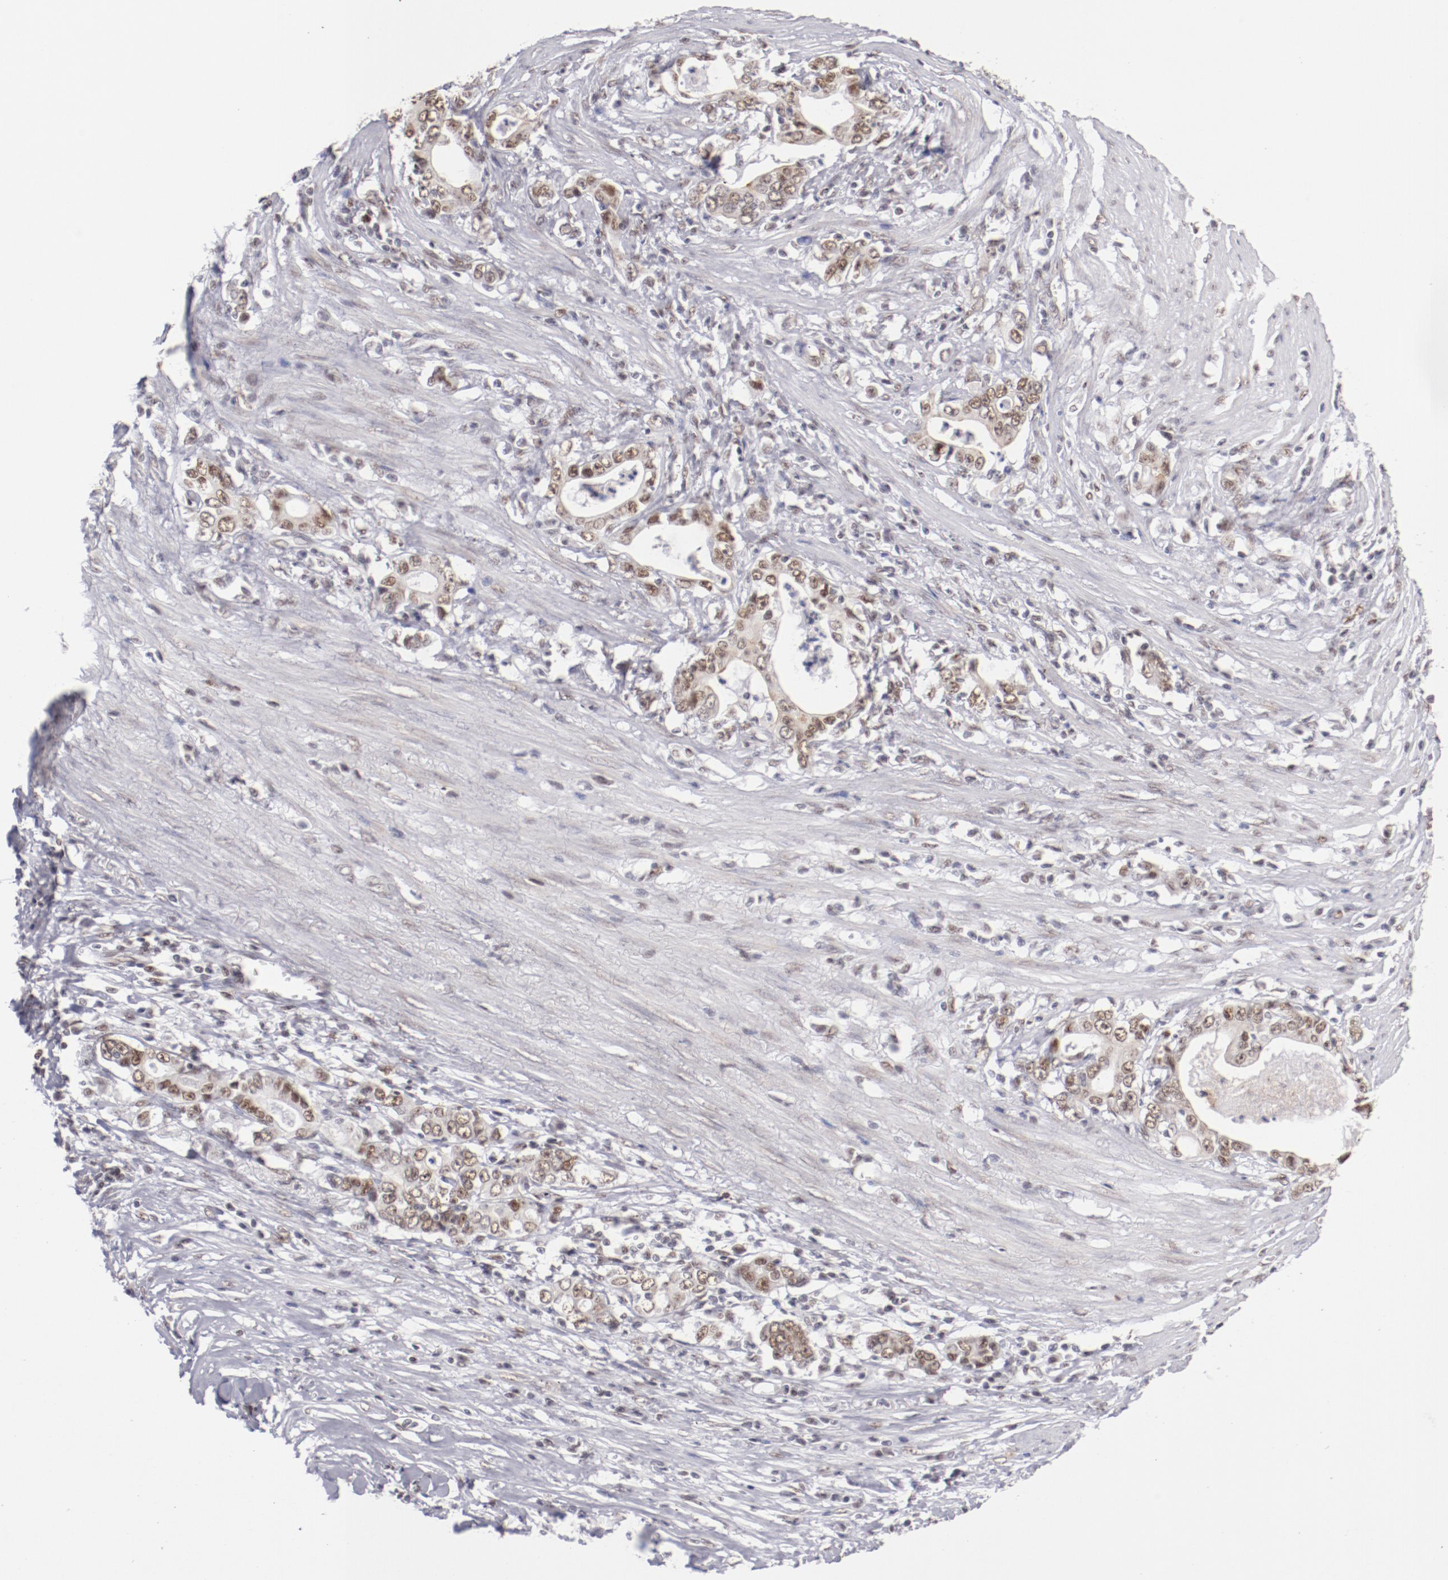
{"staining": {"intensity": "moderate", "quantity": ">75%", "location": "nuclear"}, "tissue": "stomach cancer", "cell_type": "Tumor cells", "image_type": "cancer", "snomed": [{"axis": "morphology", "description": "Adenocarcinoma, NOS"}, {"axis": "topography", "description": "Stomach, lower"}], "caption": "Protein analysis of stomach adenocarcinoma tissue demonstrates moderate nuclear positivity in about >75% of tumor cells. The protein is stained brown, and the nuclei are stained in blue (DAB (3,3'-diaminobenzidine) IHC with brightfield microscopy, high magnification).", "gene": "TFAP4", "patient": {"sex": "female", "age": 72}}